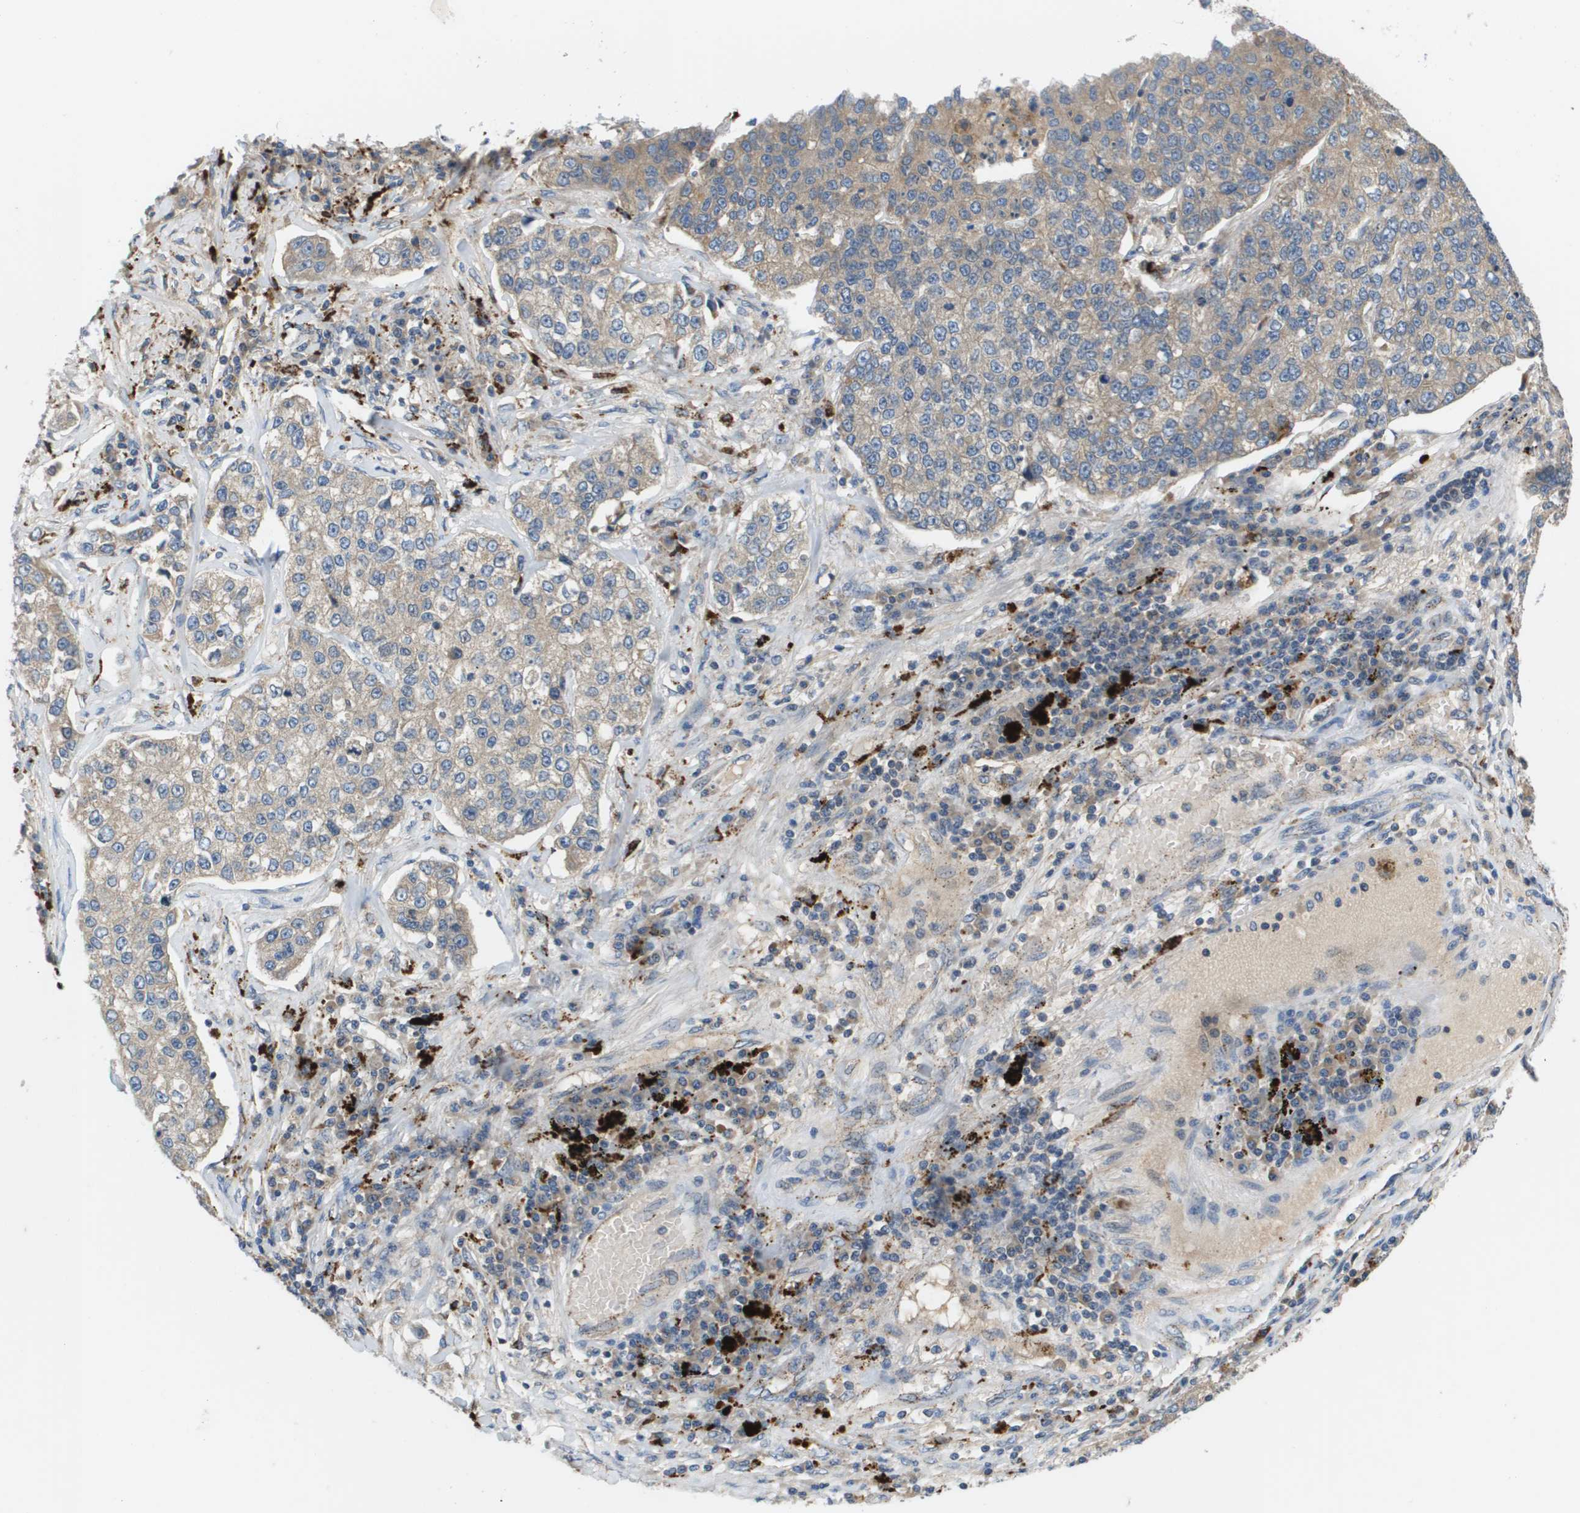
{"staining": {"intensity": "weak", "quantity": "25%-75%", "location": "cytoplasmic/membranous"}, "tissue": "lung cancer", "cell_type": "Tumor cells", "image_type": "cancer", "snomed": [{"axis": "morphology", "description": "Adenocarcinoma, NOS"}, {"axis": "topography", "description": "Lung"}], "caption": "Lung cancer was stained to show a protein in brown. There is low levels of weak cytoplasmic/membranous positivity in approximately 25%-75% of tumor cells. The staining was performed using DAB (3,3'-diaminobenzidine) to visualize the protein expression in brown, while the nuclei were stained in blue with hematoxylin (Magnification: 20x).", "gene": "SLC25A20", "patient": {"sex": "male", "age": 49}}